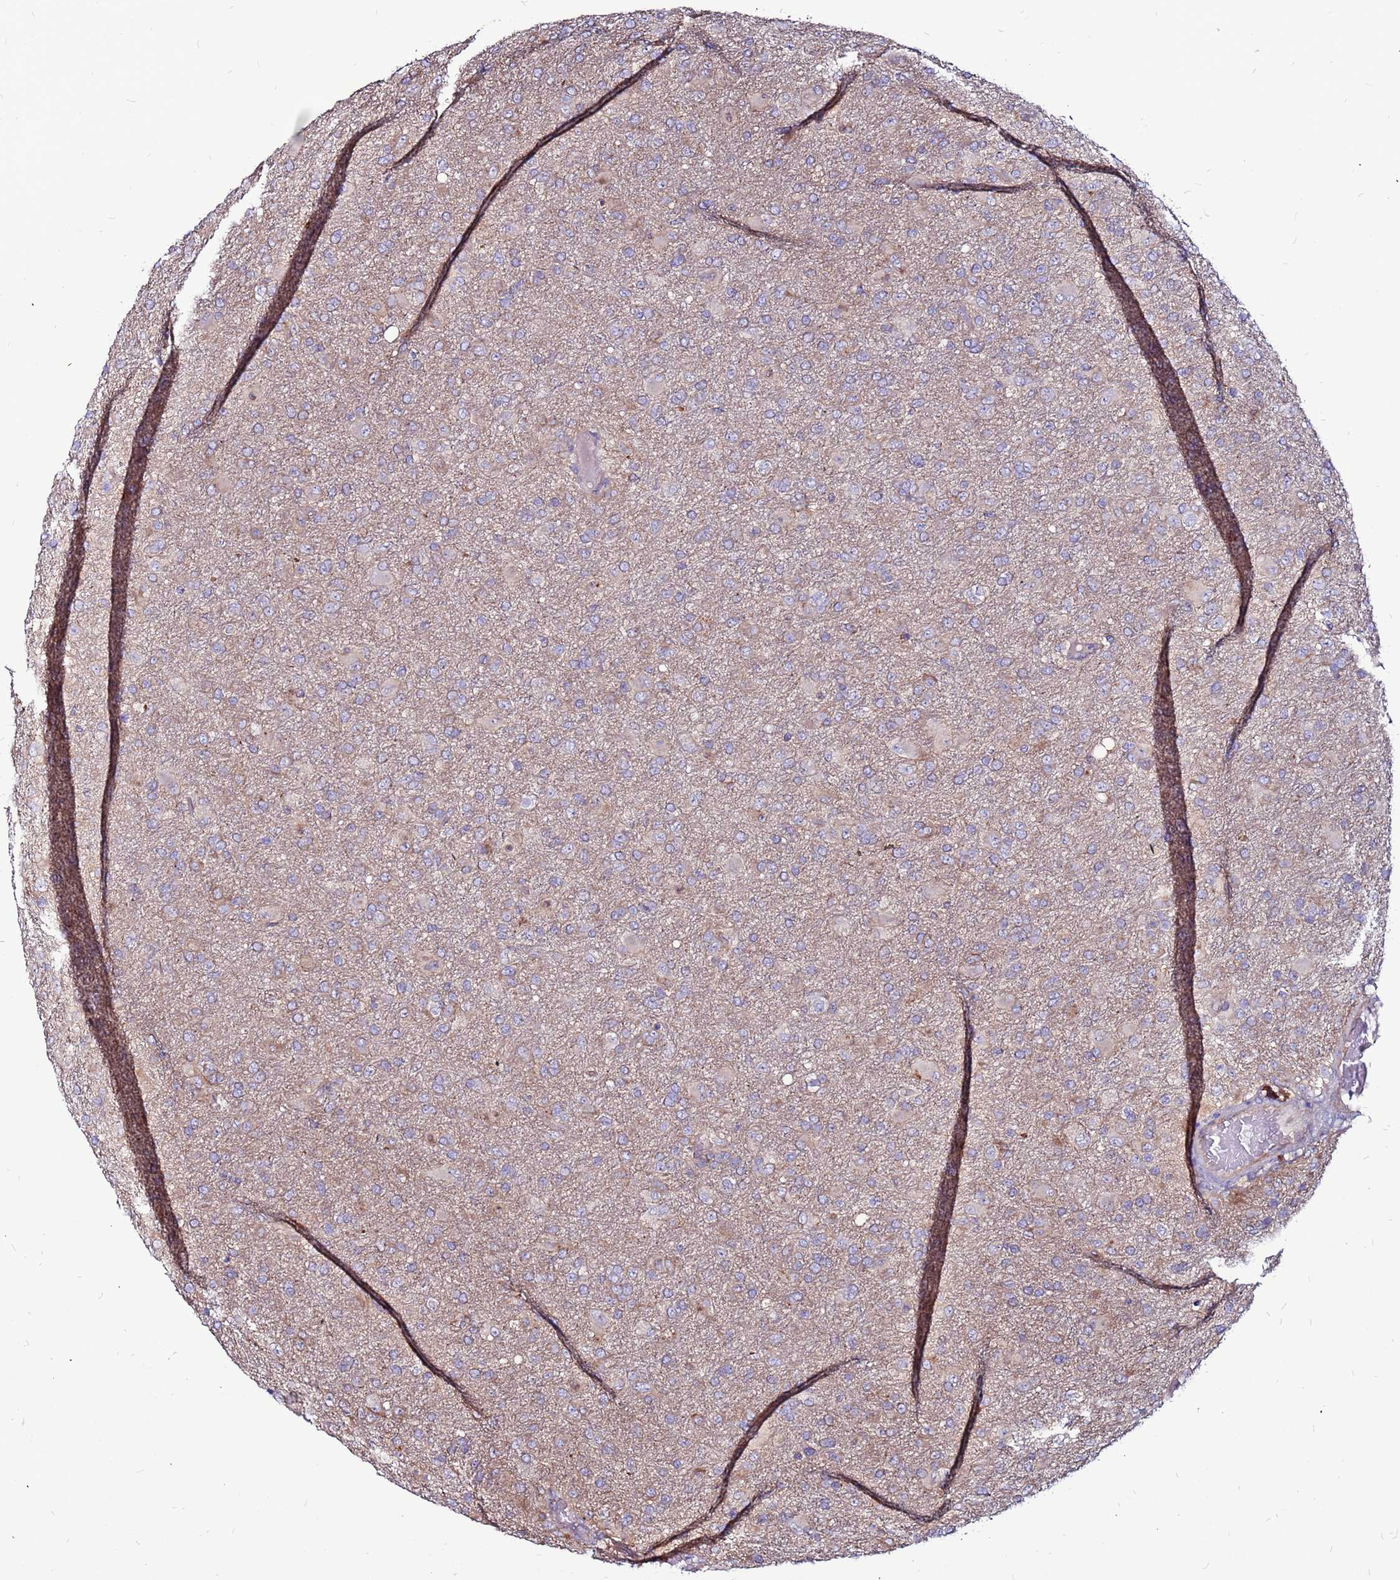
{"staining": {"intensity": "negative", "quantity": "none", "location": "none"}, "tissue": "glioma", "cell_type": "Tumor cells", "image_type": "cancer", "snomed": [{"axis": "morphology", "description": "Glioma, malignant, Low grade"}, {"axis": "topography", "description": "Brain"}], "caption": "DAB (3,3'-diaminobenzidine) immunohistochemical staining of low-grade glioma (malignant) displays no significant positivity in tumor cells.", "gene": "NRN1L", "patient": {"sex": "male", "age": 65}}